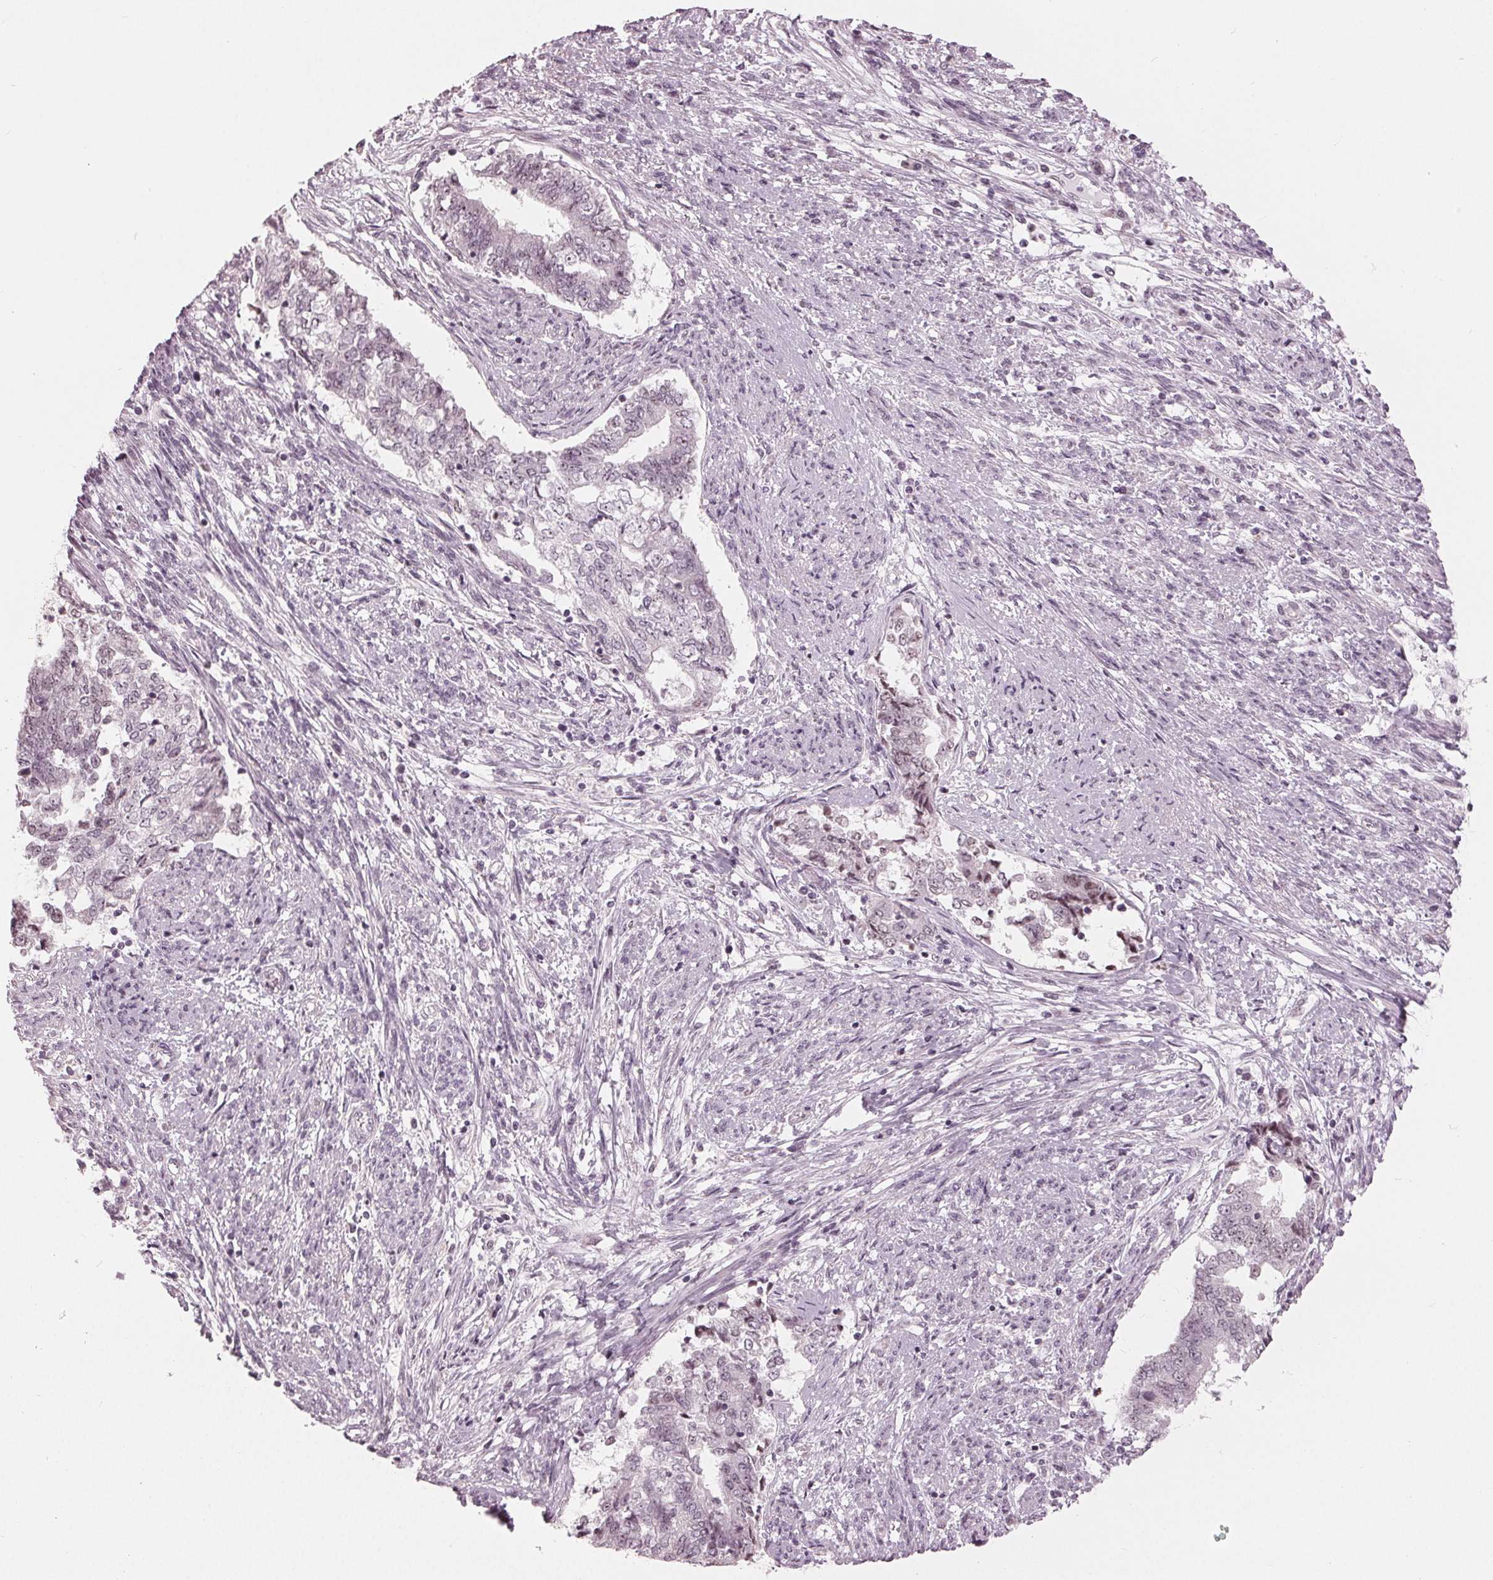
{"staining": {"intensity": "weak", "quantity": "<25%", "location": "nuclear"}, "tissue": "endometrial cancer", "cell_type": "Tumor cells", "image_type": "cancer", "snomed": [{"axis": "morphology", "description": "Adenocarcinoma, NOS"}, {"axis": "topography", "description": "Endometrium"}], "caption": "The histopathology image shows no significant positivity in tumor cells of endometrial cancer.", "gene": "ADPRHL1", "patient": {"sex": "female", "age": 65}}